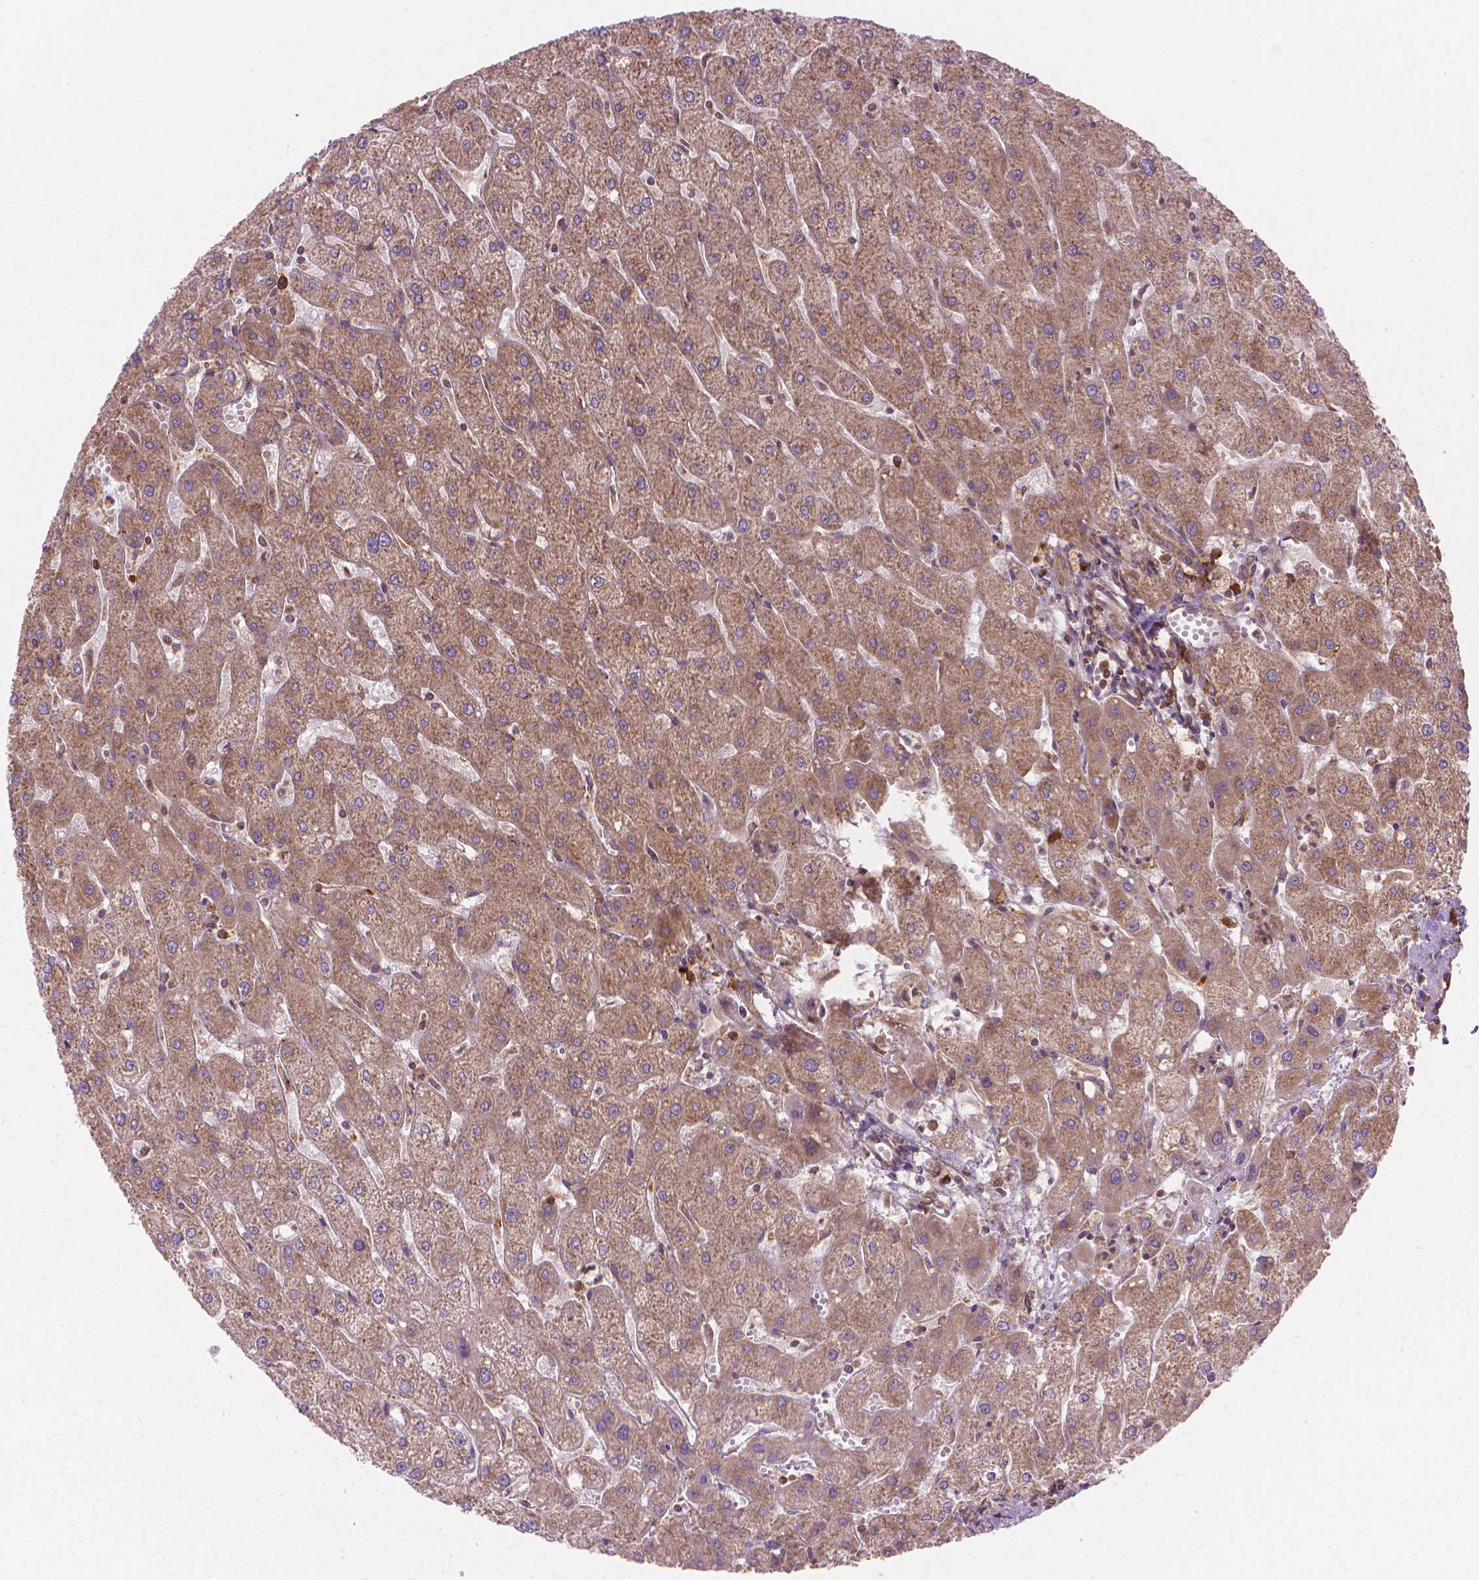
{"staining": {"intensity": "weak", "quantity": ">75%", "location": "cytoplasmic/membranous"}, "tissue": "liver", "cell_type": "Cholangiocytes", "image_type": "normal", "snomed": [{"axis": "morphology", "description": "Normal tissue, NOS"}, {"axis": "topography", "description": "Liver"}], "caption": "Immunohistochemical staining of normal liver shows >75% levels of weak cytoplasmic/membranous protein expression in about >75% of cholangiocytes. (IHC, brightfield microscopy, high magnification).", "gene": "VARS2", "patient": {"sex": "male", "age": 67}}